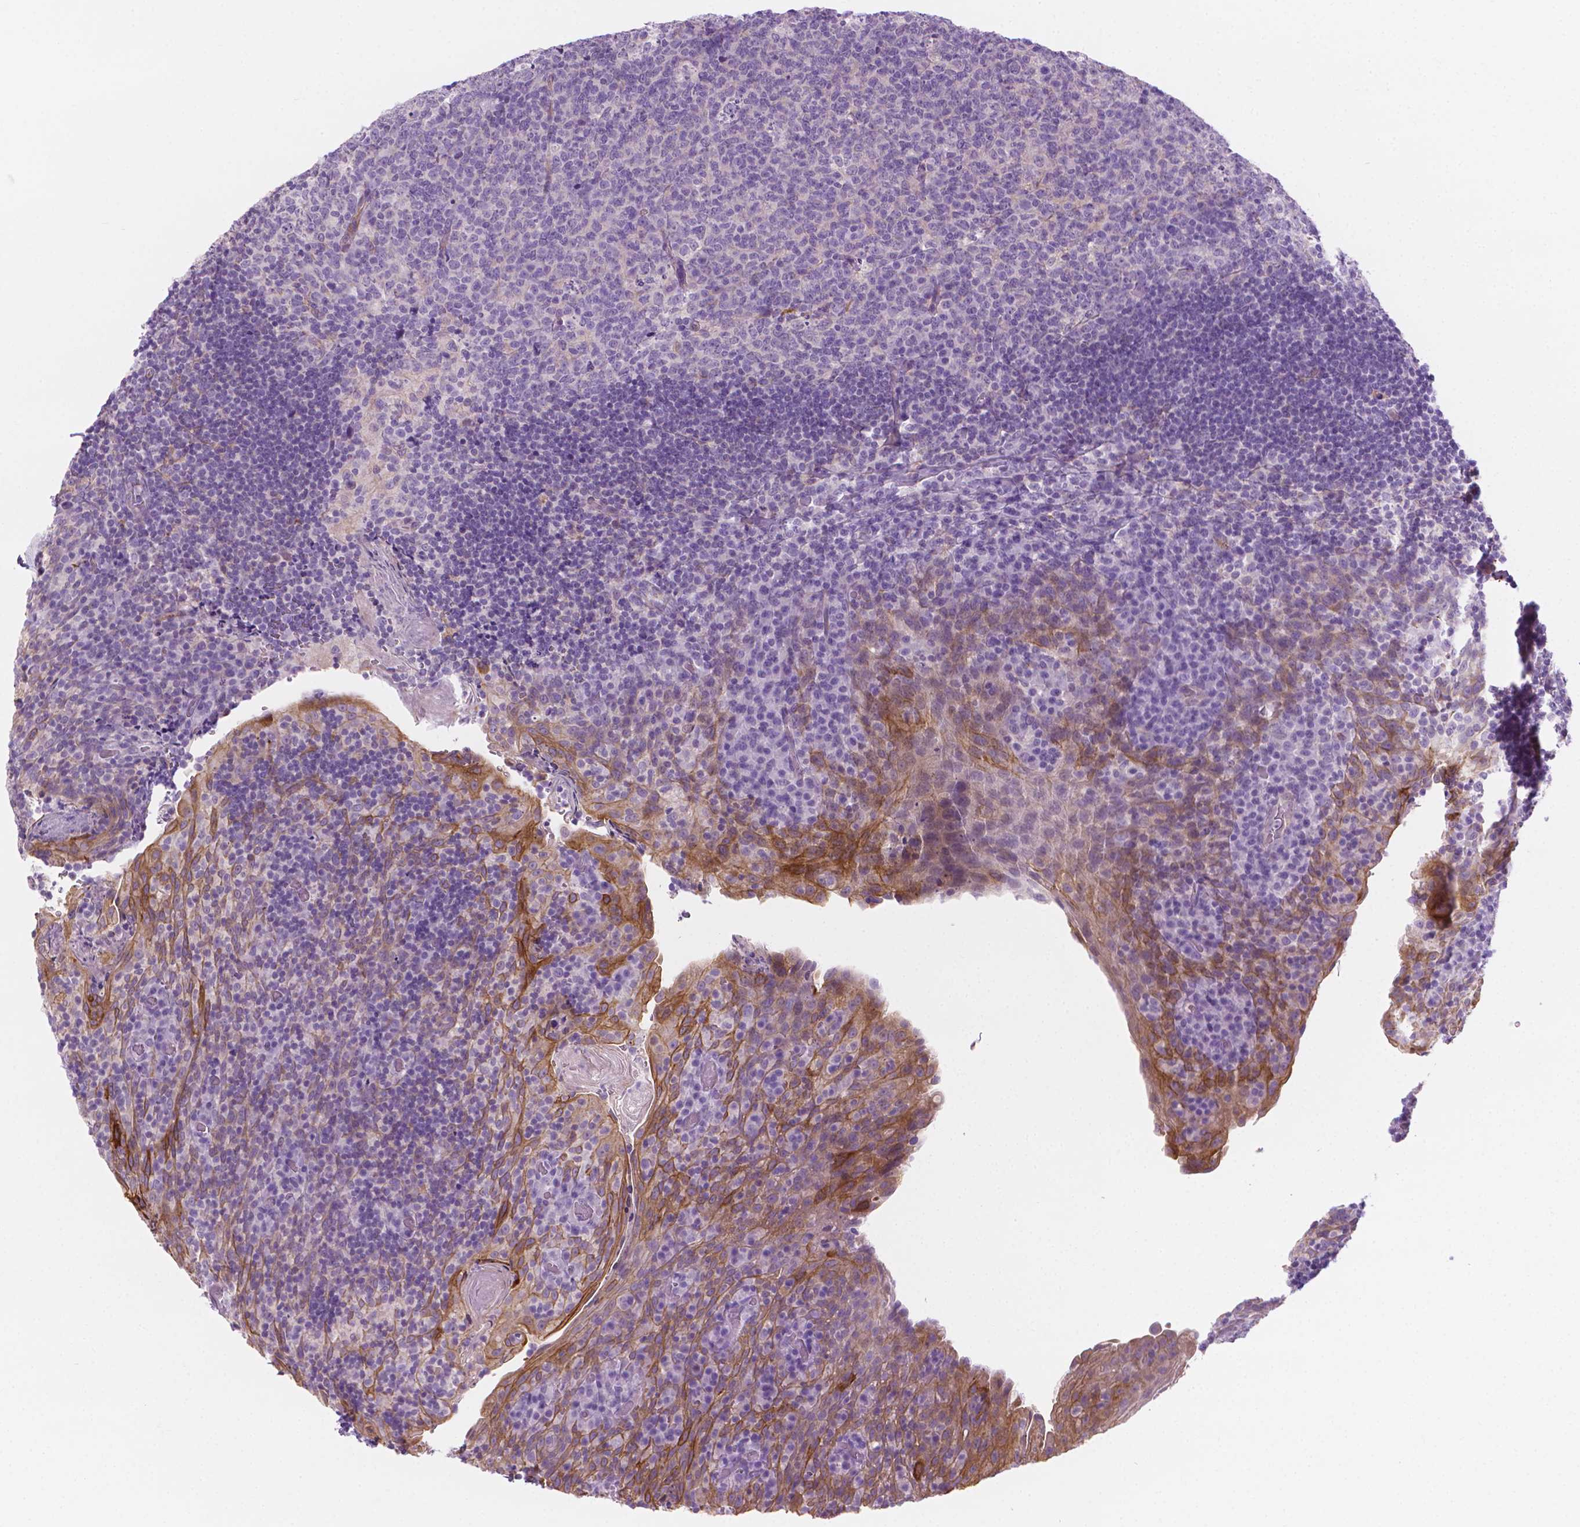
{"staining": {"intensity": "negative", "quantity": "none", "location": "none"}, "tissue": "tonsil", "cell_type": "Germinal center cells", "image_type": "normal", "snomed": [{"axis": "morphology", "description": "Normal tissue, NOS"}, {"axis": "topography", "description": "Tonsil"}], "caption": "Immunohistochemistry (IHC) image of normal tonsil: human tonsil stained with DAB exhibits no significant protein positivity in germinal center cells. (DAB (3,3'-diaminobenzidine) immunohistochemistry, high magnification).", "gene": "EPPK1", "patient": {"sex": "male", "age": 17}}